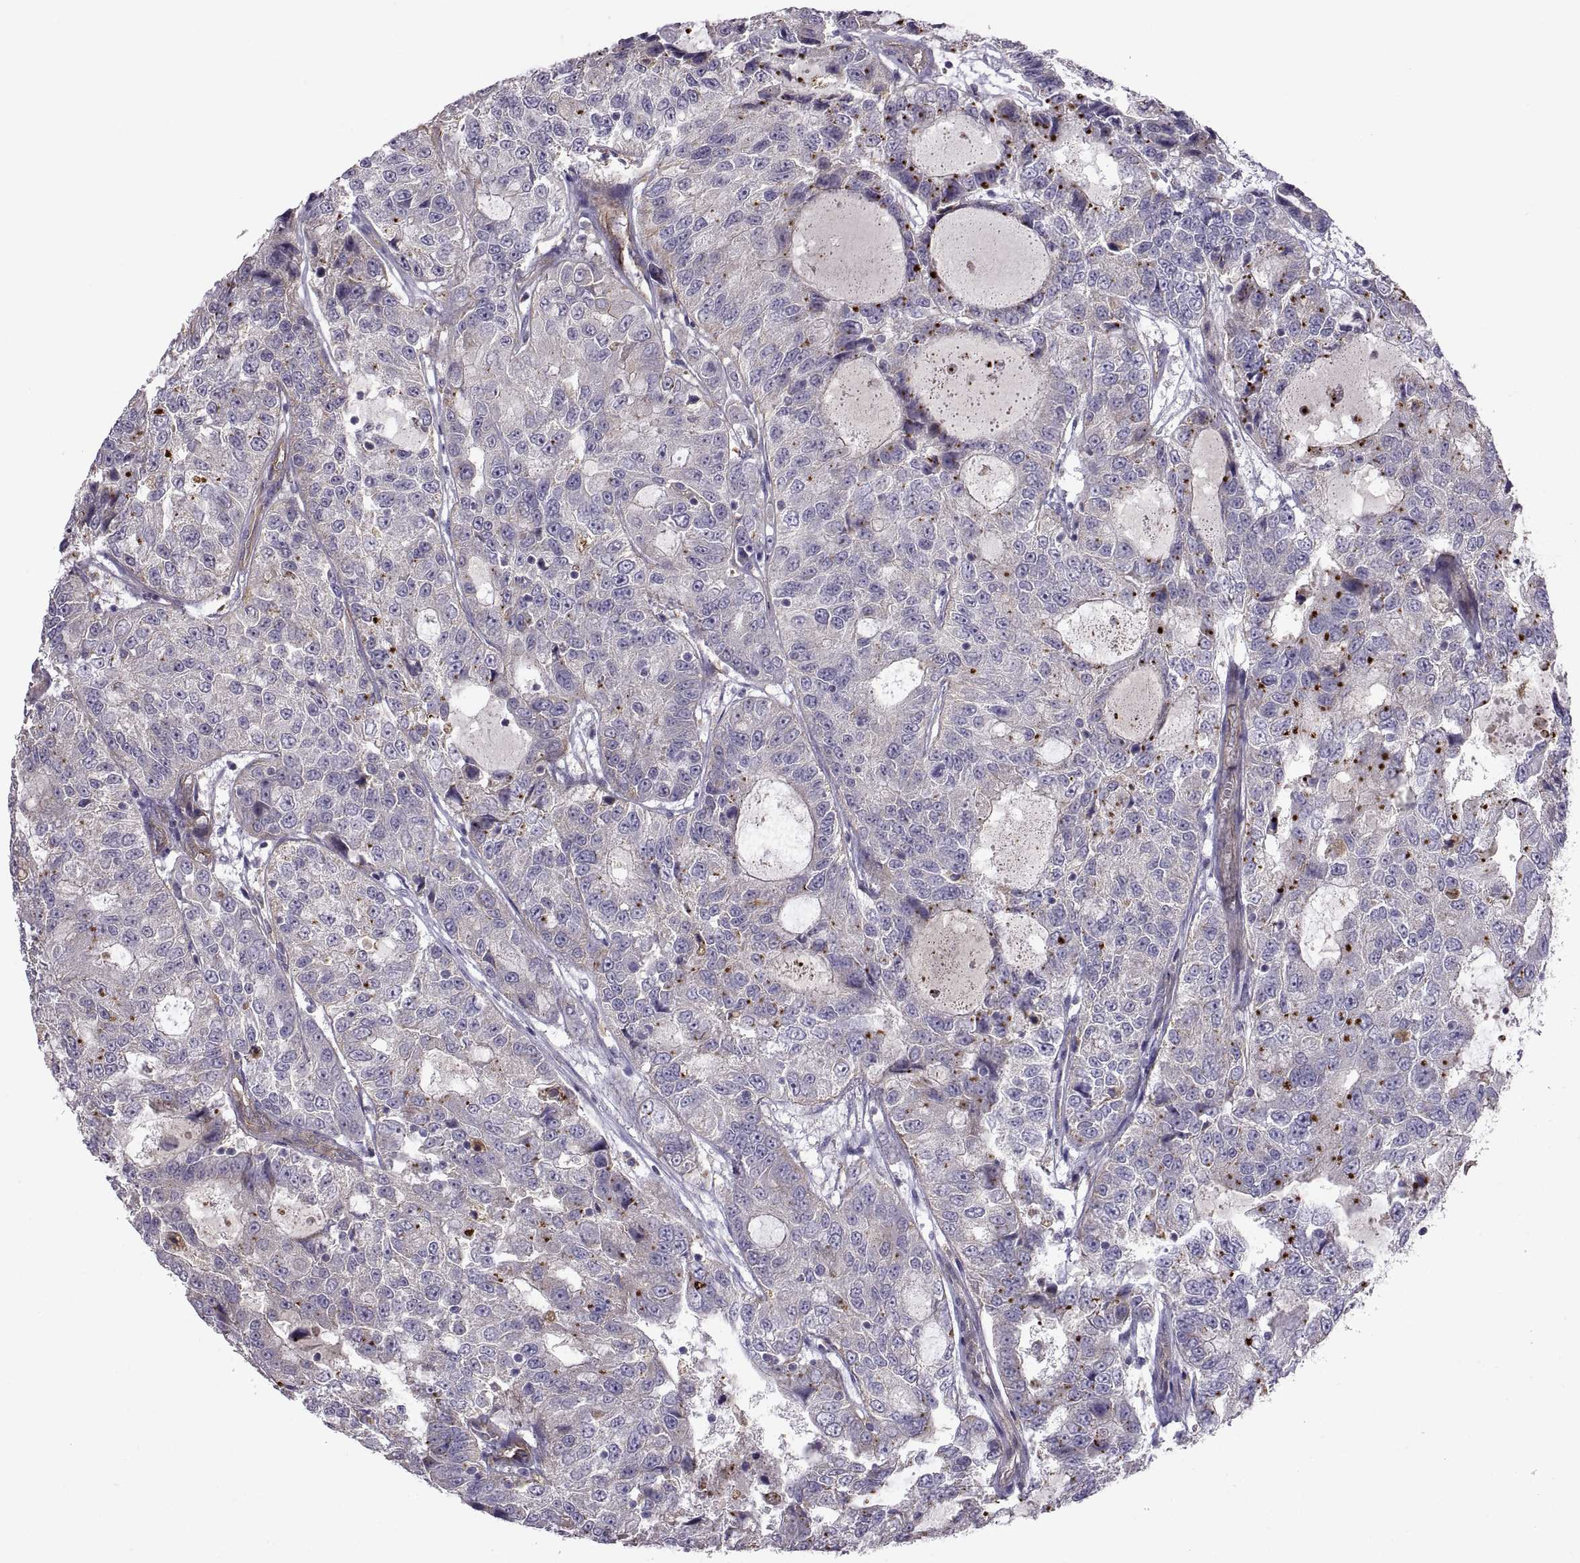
{"staining": {"intensity": "negative", "quantity": "none", "location": "none"}, "tissue": "urothelial cancer", "cell_type": "Tumor cells", "image_type": "cancer", "snomed": [{"axis": "morphology", "description": "Urothelial carcinoma, NOS"}, {"axis": "morphology", "description": "Urothelial carcinoma, High grade"}, {"axis": "topography", "description": "Urinary bladder"}], "caption": "Immunohistochemistry (IHC) photomicrograph of neoplastic tissue: human urothelial cancer stained with DAB shows no significant protein staining in tumor cells.", "gene": "ARSL", "patient": {"sex": "female", "age": 73}}